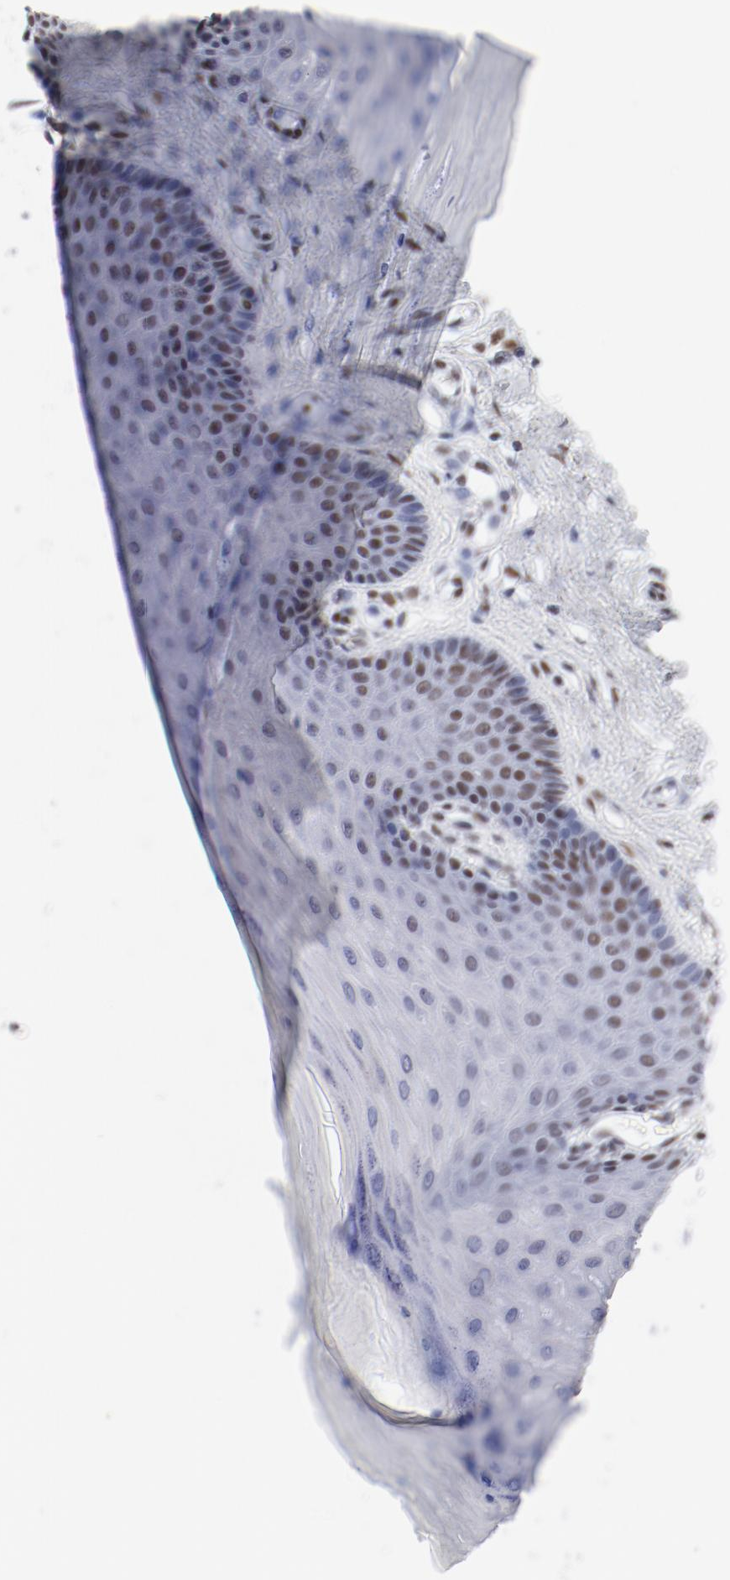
{"staining": {"intensity": "moderate", "quantity": ">75%", "location": "nuclear"}, "tissue": "cervix", "cell_type": "Glandular cells", "image_type": "normal", "snomed": [{"axis": "morphology", "description": "Normal tissue, NOS"}, {"axis": "topography", "description": "Cervix"}], "caption": "Protein staining exhibits moderate nuclear positivity in approximately >75% of glandular cells in unremarkable cervix.", "gene": "ATF2", "patient": {"sex": "female", "age": 55}}